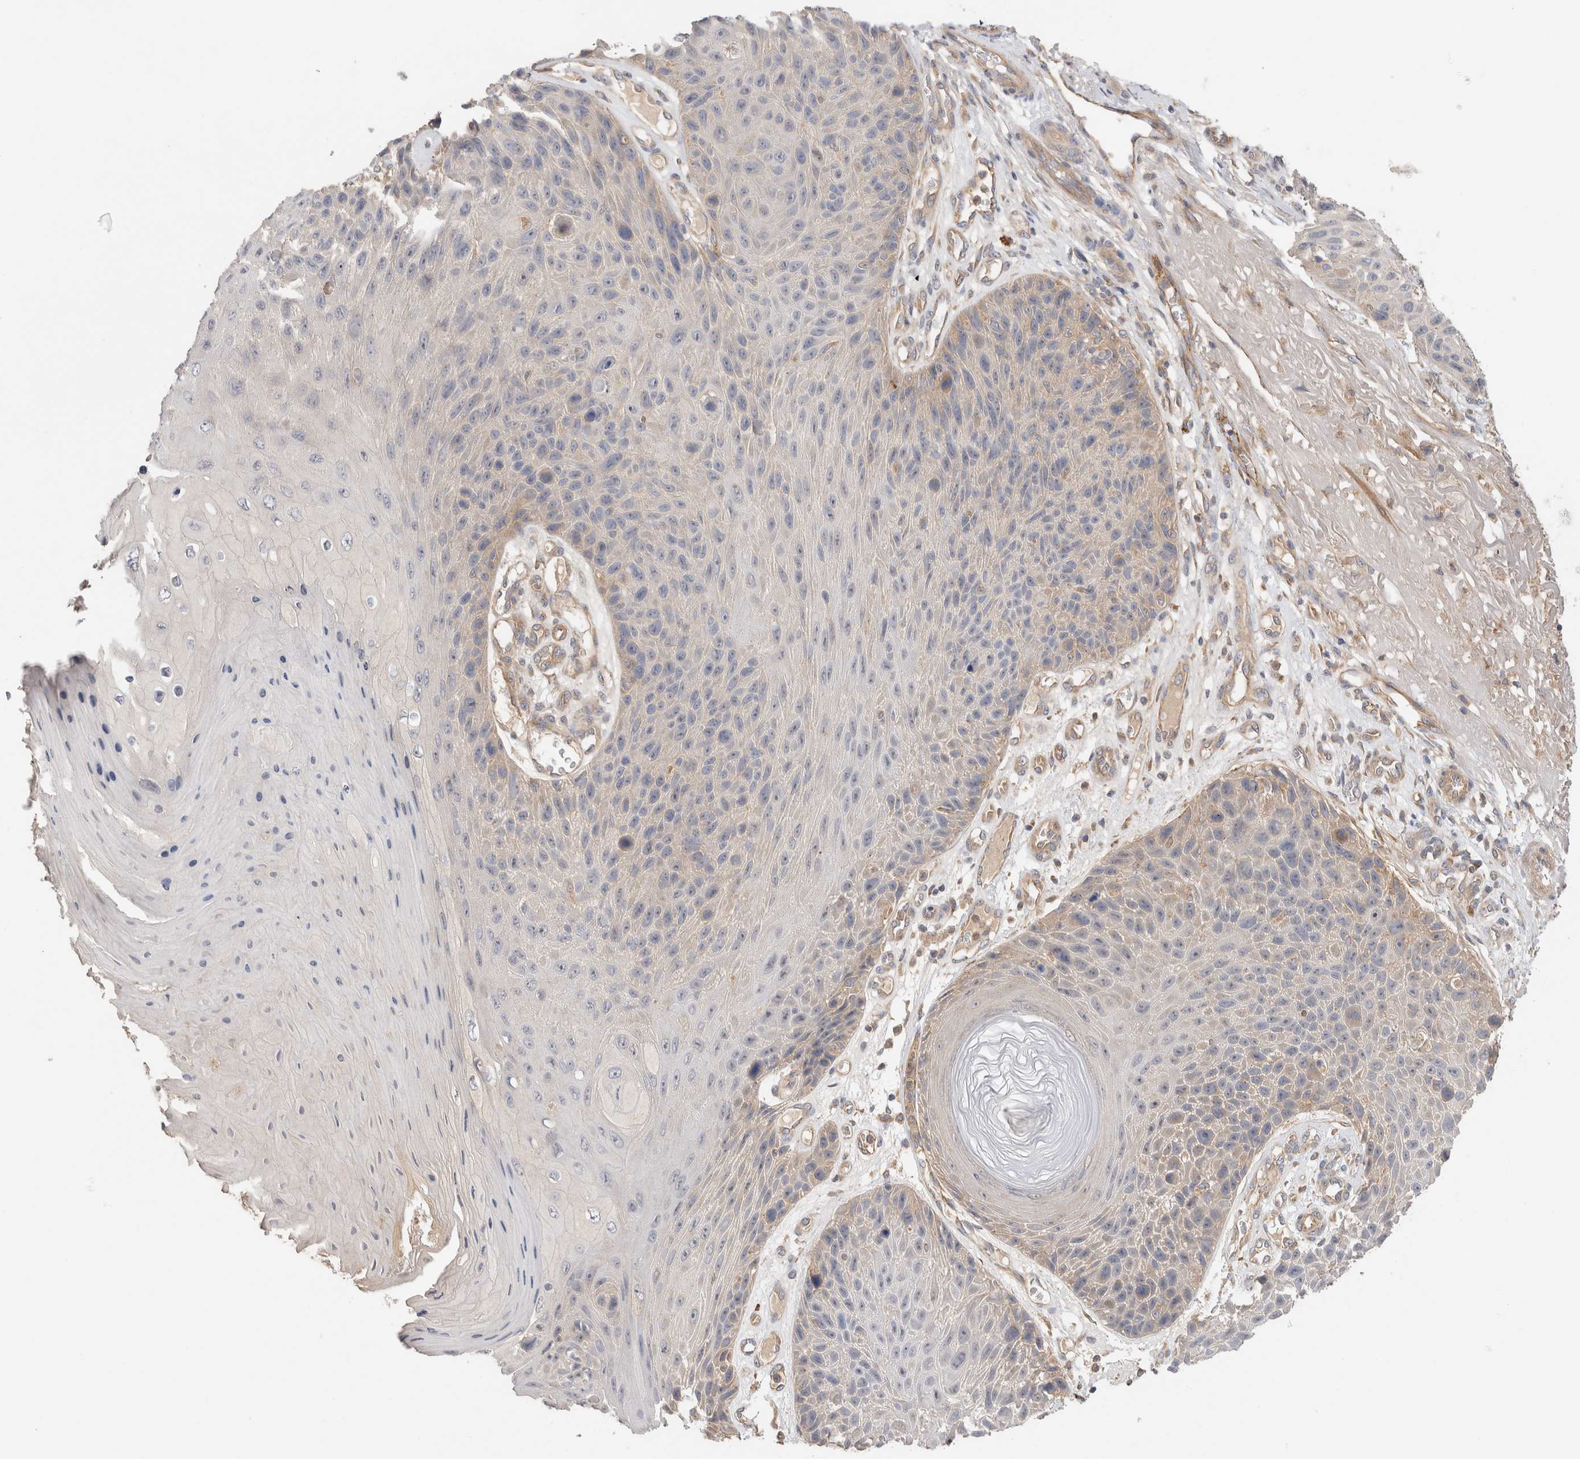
{"staining": {"intensity": "weak", "quantity": "<25%", "location": "cytoplasmic/membranous"}, "tissue": "skin cancer", "cell_type": "Tumor cells", "image_type": "cancer", "snomed": [{"axis": "morphology", "description": "Squamous cell carcinoma, NOS"}, {"axis": "topography", "description": "Skin"}], "caption": "This is an immunohistochemistry (IHC) histopathology image of squamous cell carcinoma (skin). There is no positivity in tumor cells.", "gene": "SGK3", "patient": {"sex": "female", "age": 88}}